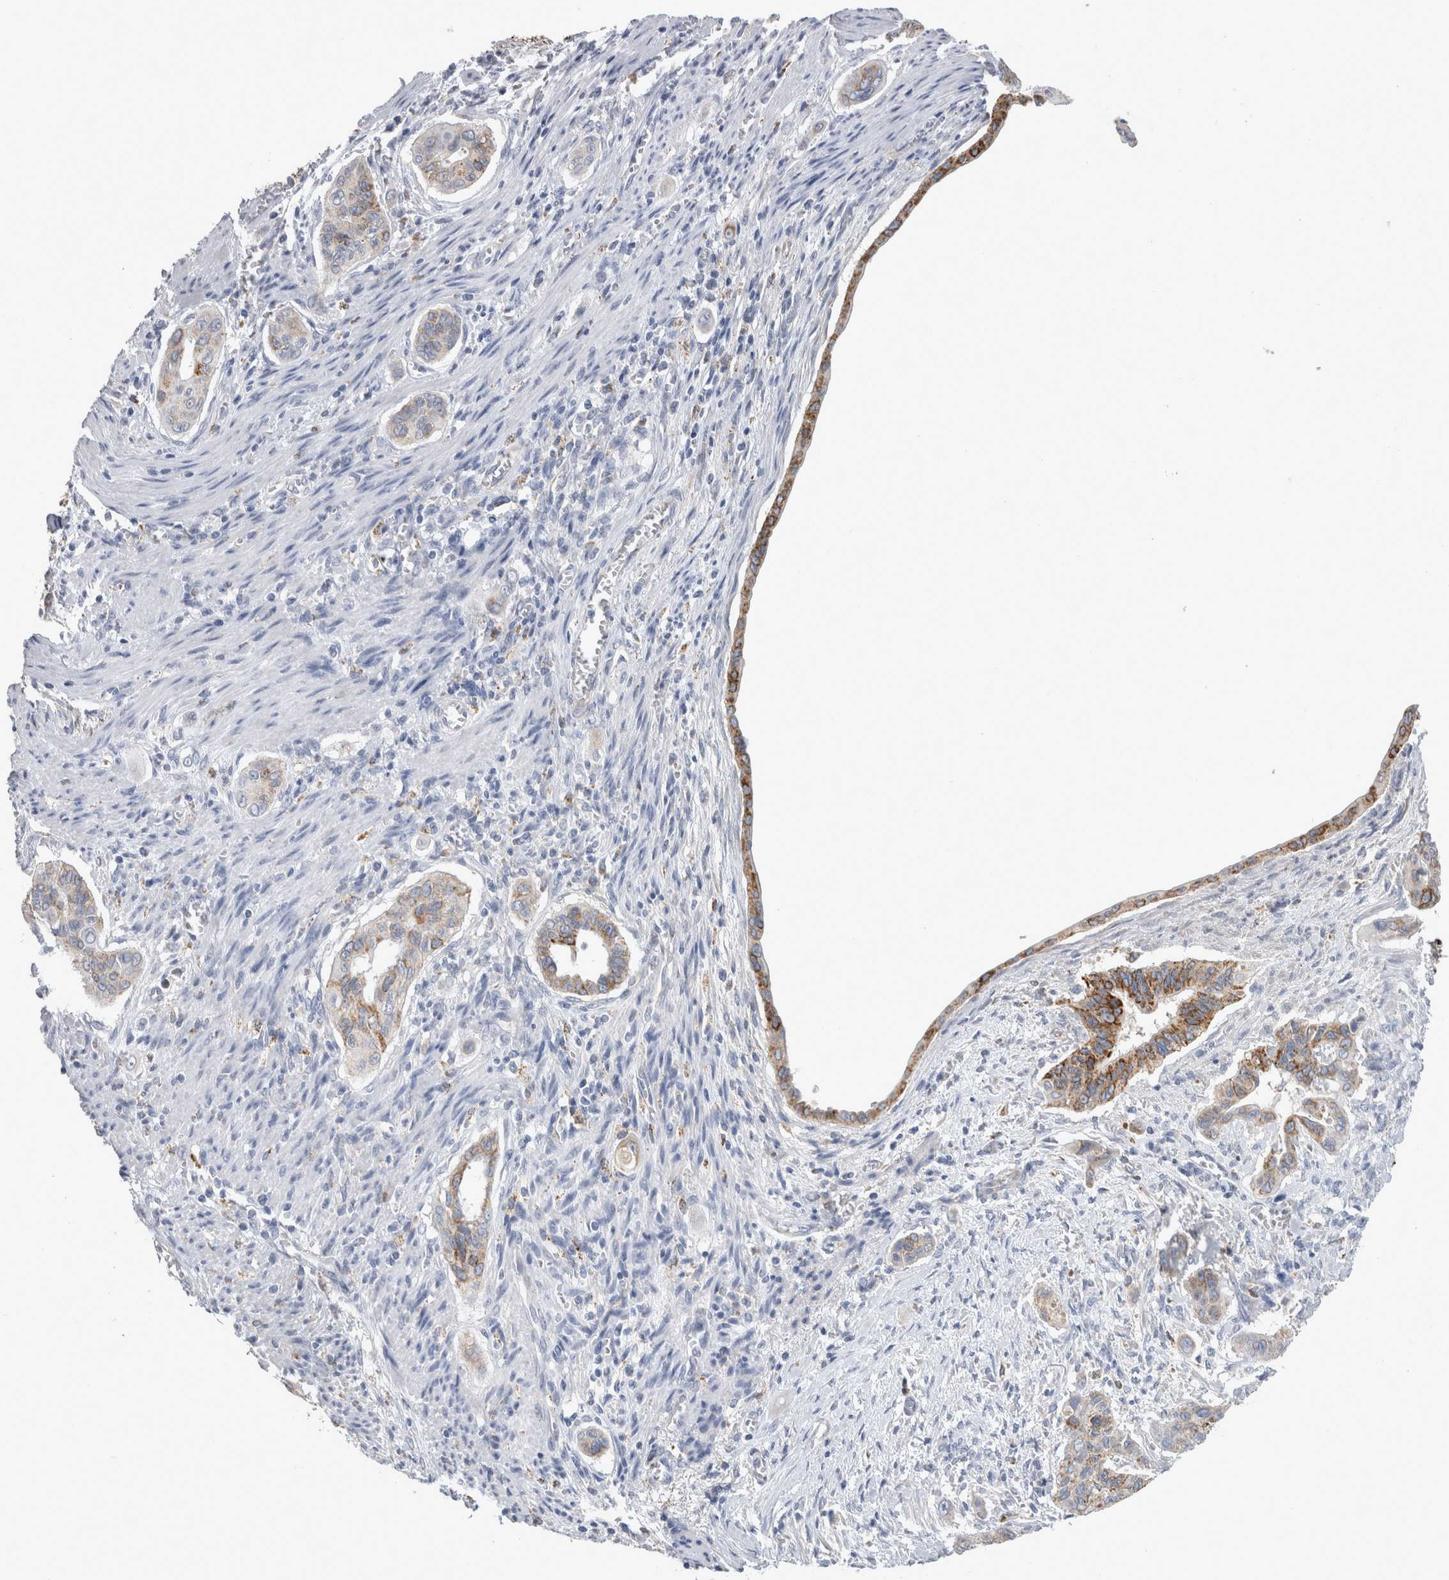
{"staining": {"intensity": "weak", "quantity": "25%-75%", "location": "cytoplasmic/membranous"}, "tissue": "pancreatic cancer", "cell_type": "Tumor cells", "image_type": "cancer", "snomed": [{"axis": "morphology", "description": "Adenocarcinoma, NOS"}, {"axis": "topography", "description": "Pancreas"}], "caption": "Protein positivity by immunohistochemistry (IHC) demonstrates weak cytoplasmic/membranous staining in approximately 25%-75% of tumor cells in adenocarcinoma (pancreatic).", "gene": "GATM", "patient": {"sex": "male", "age": 77}}